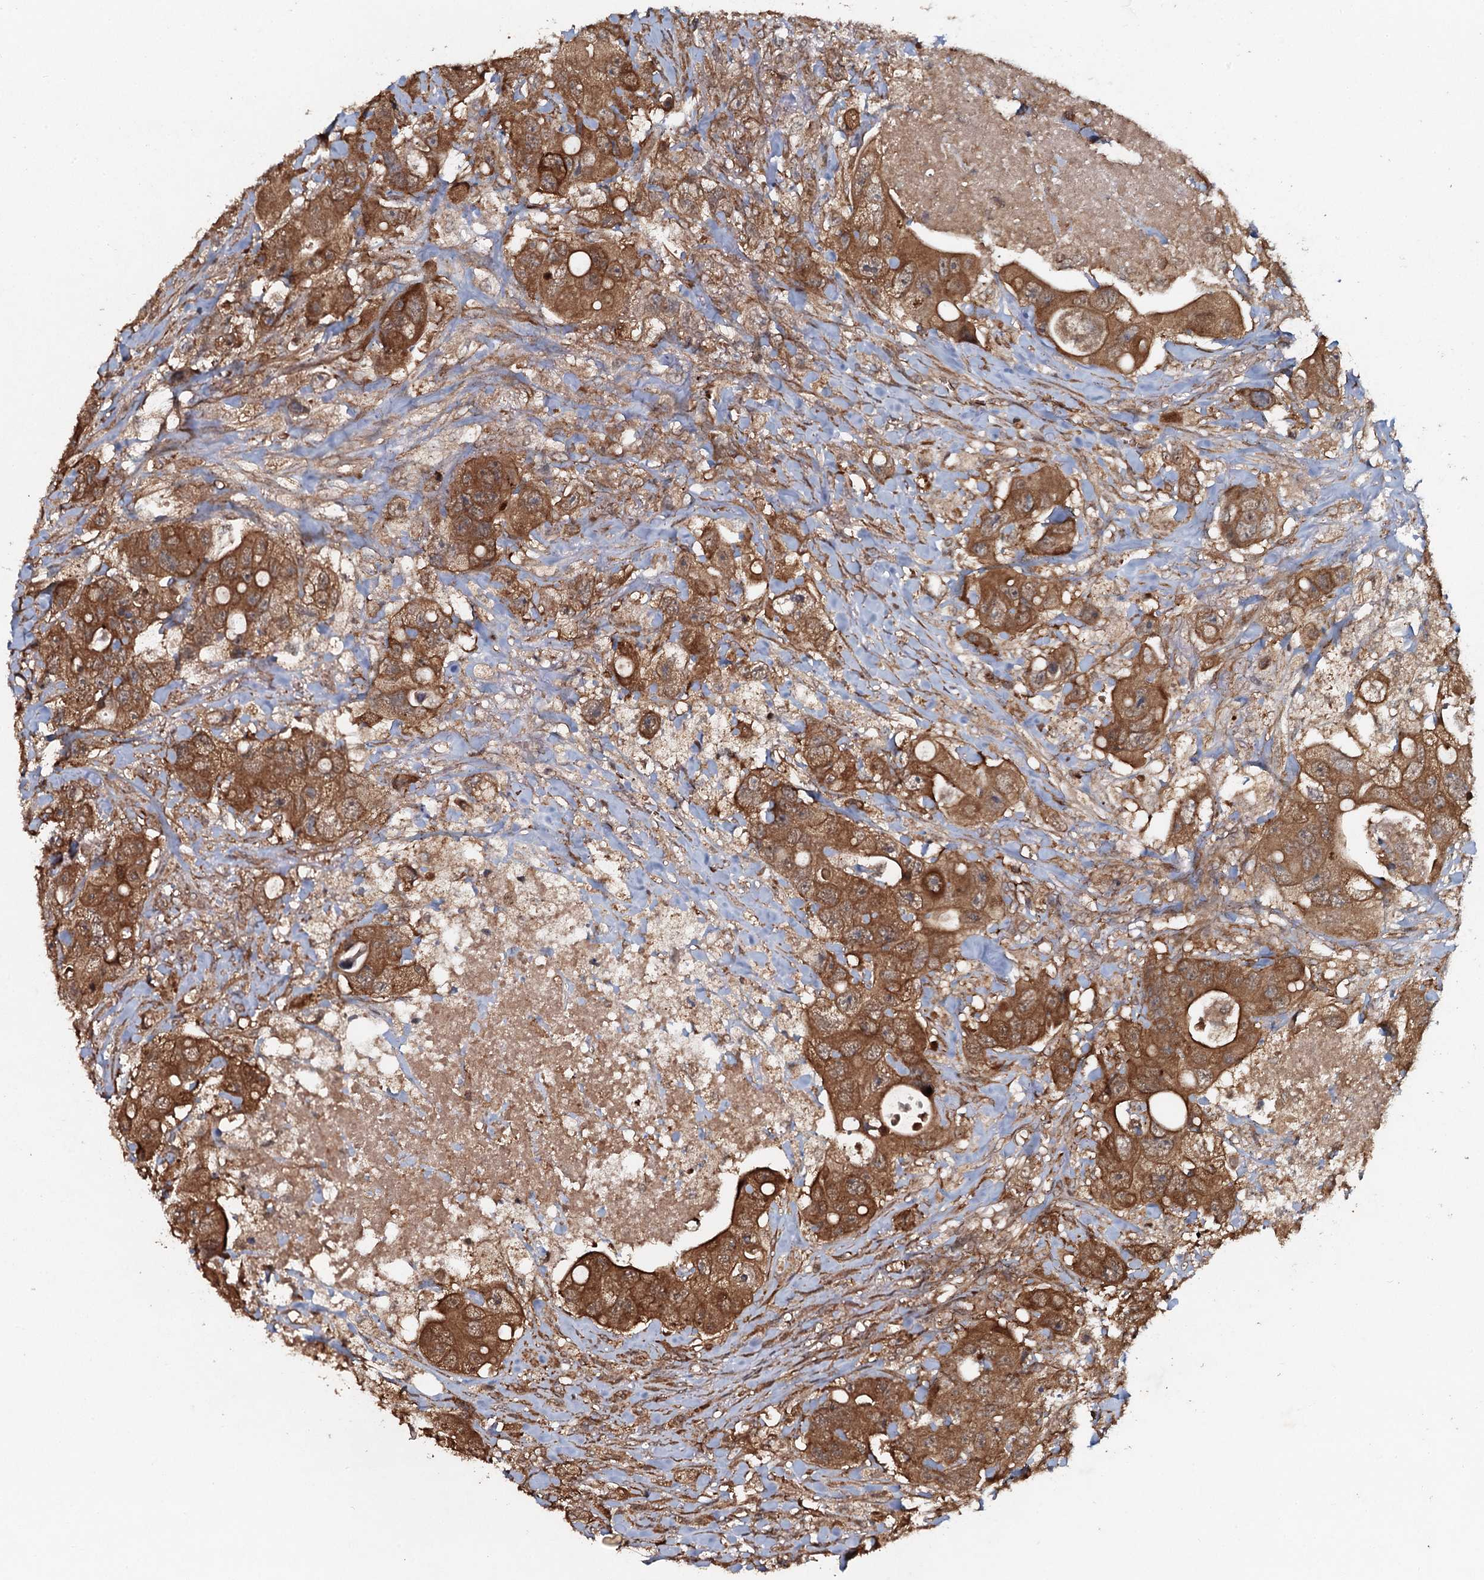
{"staining": {"intensity": "moderate", "quantity": ">75%", "location": "cytoplasmic/membranous"}, "tissue": "colorectal cancer", "cell_type": "Tumor cells", "image_type": "cancer", "snomed": [{"axis": "morphology", "description": "Adenocarcinoma, NOS"}, {"axis": "topography", "description": "Colon"}], "caption": "Immunohistochemical staining of human colorectal cancer exhibits medium levels of moderate cytoplasmic/membranous staining in about >75% of tumor cells.", "gene": "ADGRG3", "patient": {"sex": "female", "age": 46}}